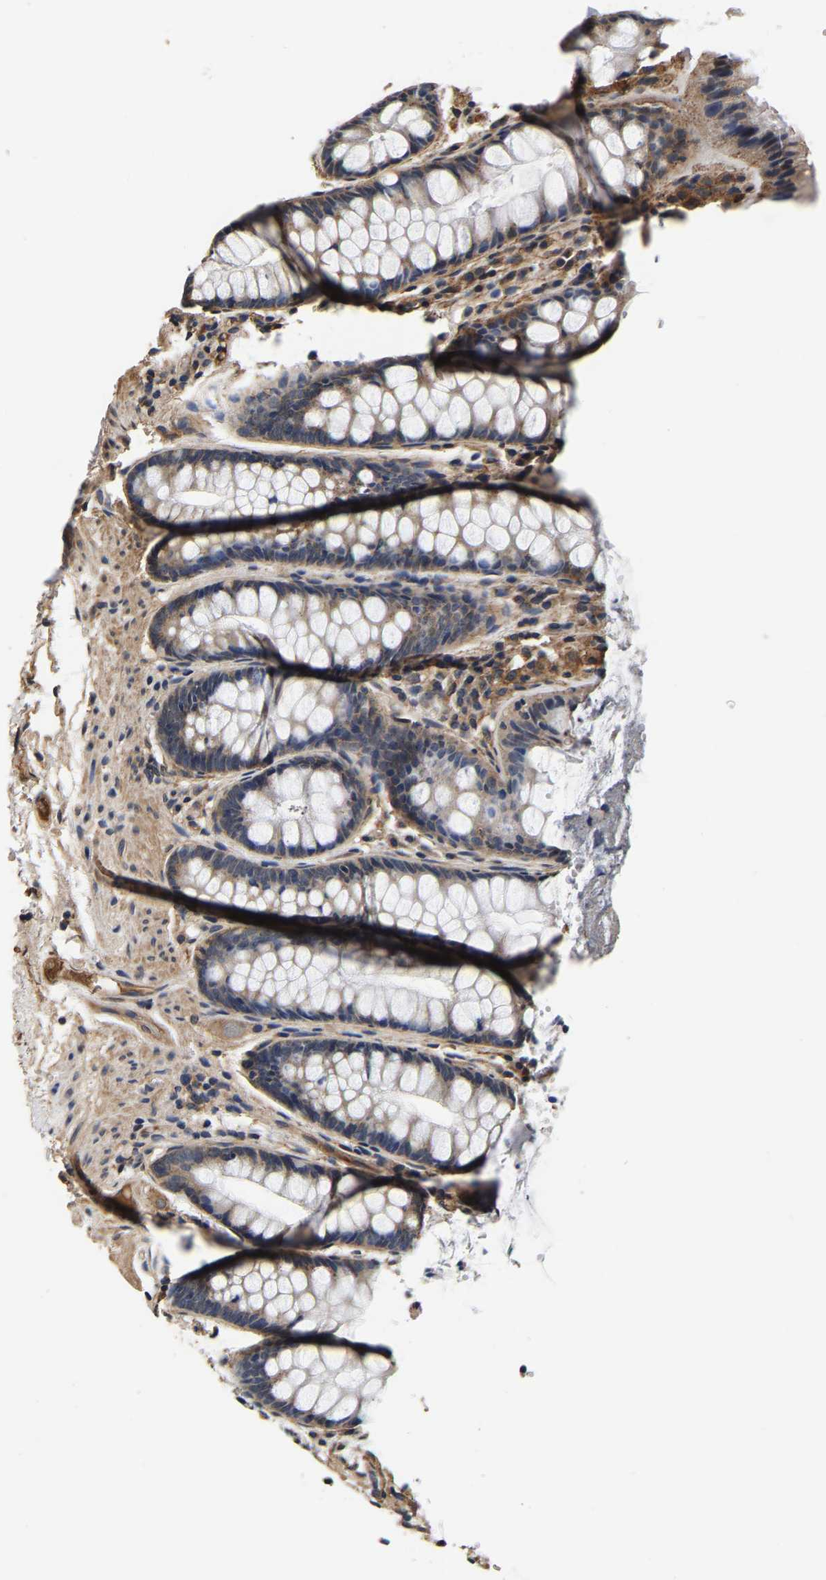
{"staining": {"intensity": "moderate", "quantity": ">75%", "location": "cytoplasmic/membranous"}, "tissue": "colon", "cell_type": "Endothelial cells", "image_type": "normal", "snomed": [{"axis": "morphology", "description": "Normal tissue, NOS"}, {"axis": "topography", "description": "Colon"}], "caption": "Immunohistochemical staining of unremarkable colon displays >75% levels of moderate cytoplasmic/membranous protein positivity in approximately >75% of endothelial cells. (Brightfield microscopy of DAB IHC at high magnification).", "gene": "RUVBL1", "patient": {"sex": "female", "age": 56}}